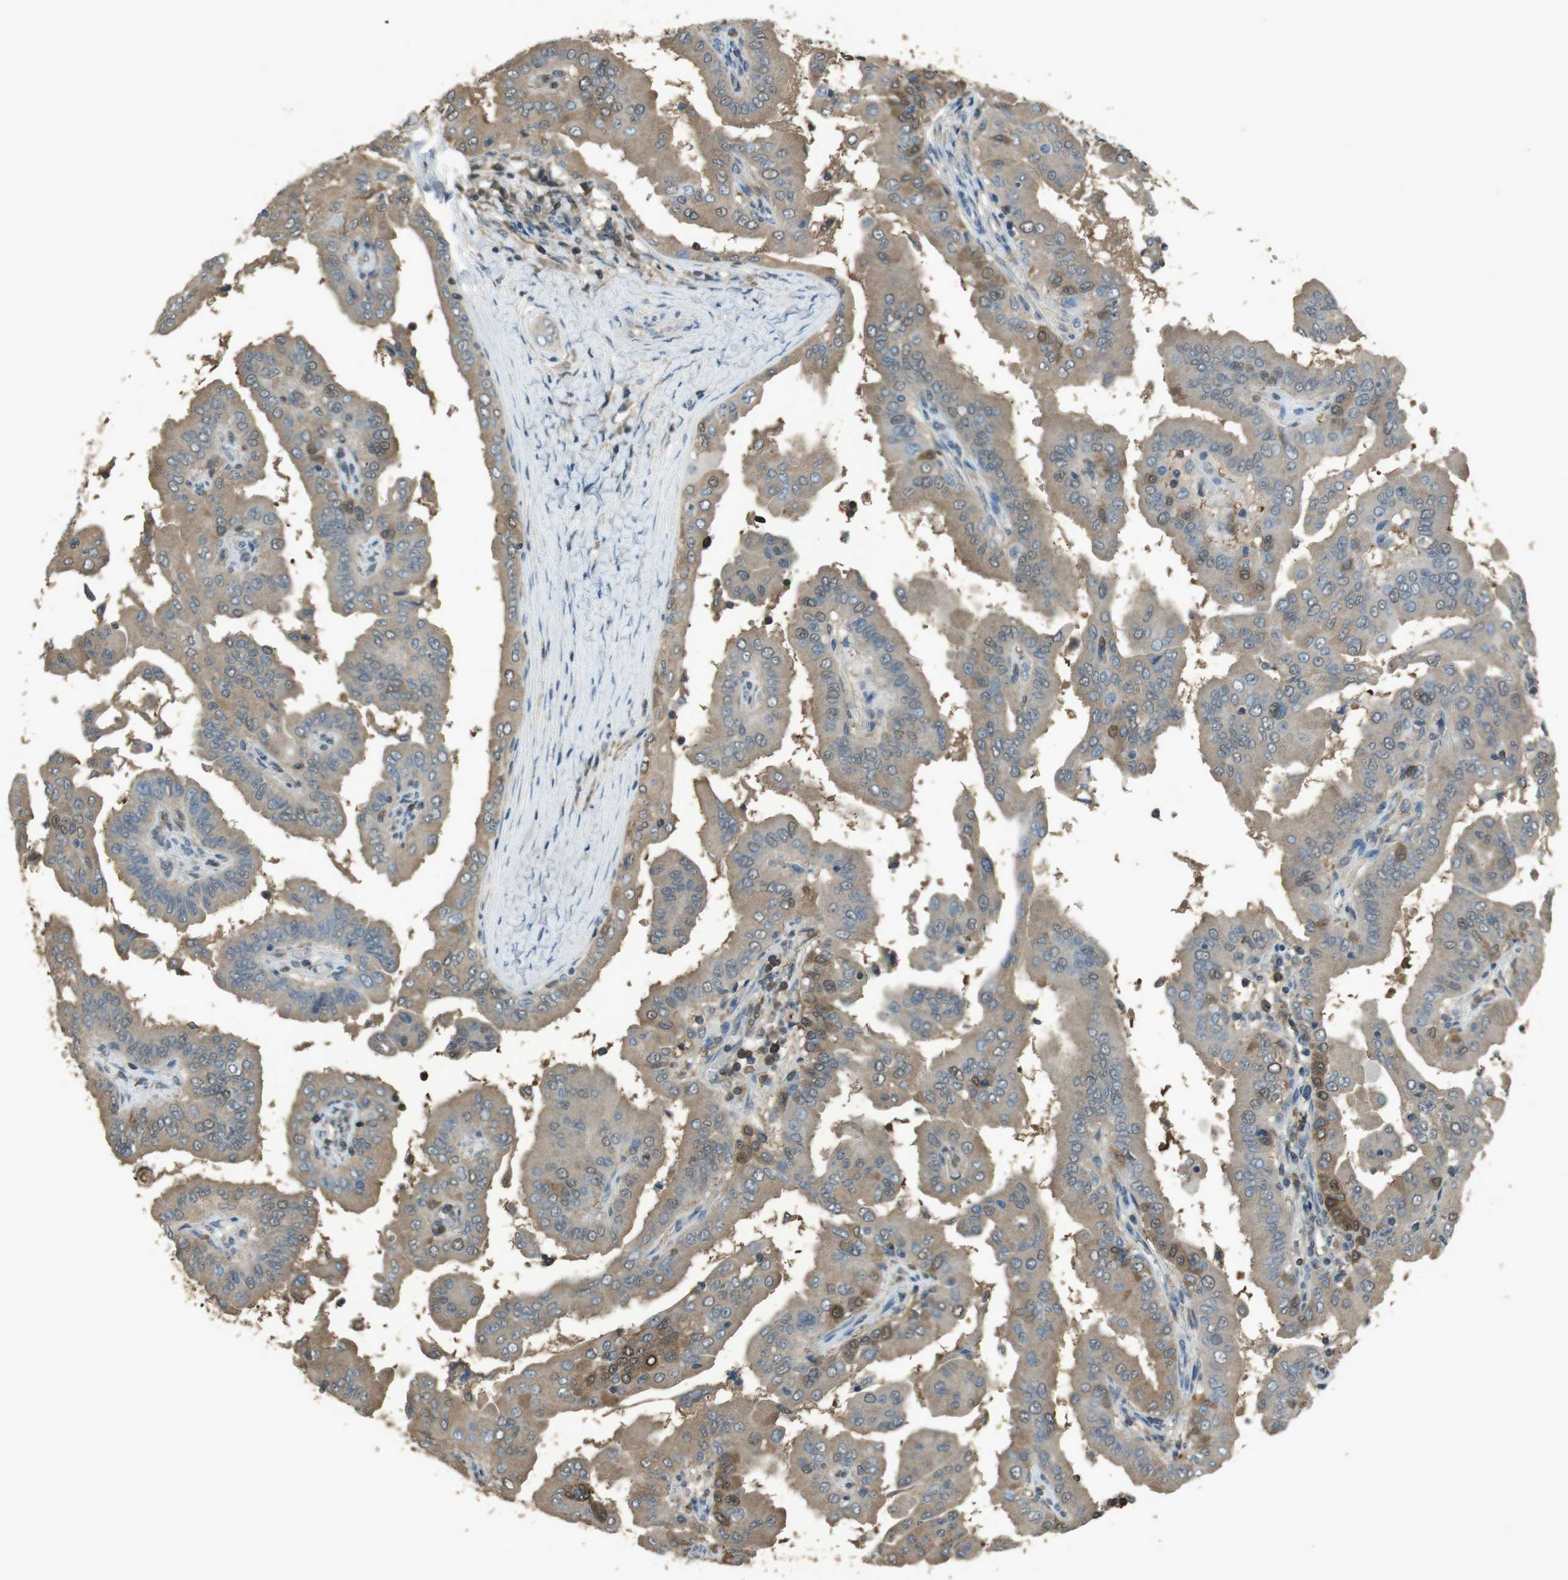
{"staining": {"intensity": "weak", "quantity": ">75%", "location": "cytoplasmic/membranous,nuclear"}, "tissue": "thyroid cancer", "cell_type": "Tumor cells", "image_type": "cancer", "snomed": [{"axis": "morphology", "description": "Papillary adenocarcinoma, NOS"}, {"axis": "topography", "description": "Thyroid gland"}], "caption": "A histopathology image of human thyroid cancer (papillary adenocarcinoma) stained for a protein demonstrates weak cytoplasmic/membranous and nuclear brown staining in tumor cells. The staining was performed using DAB (3,3'-diaminobenzidine) to visualize the protein expression in brown, while the nuclei were stained in blue with hematoxylin (Magnification: 20x).", "gene": "TWSG1", "patient": {"sex": "male", "age": 33}}